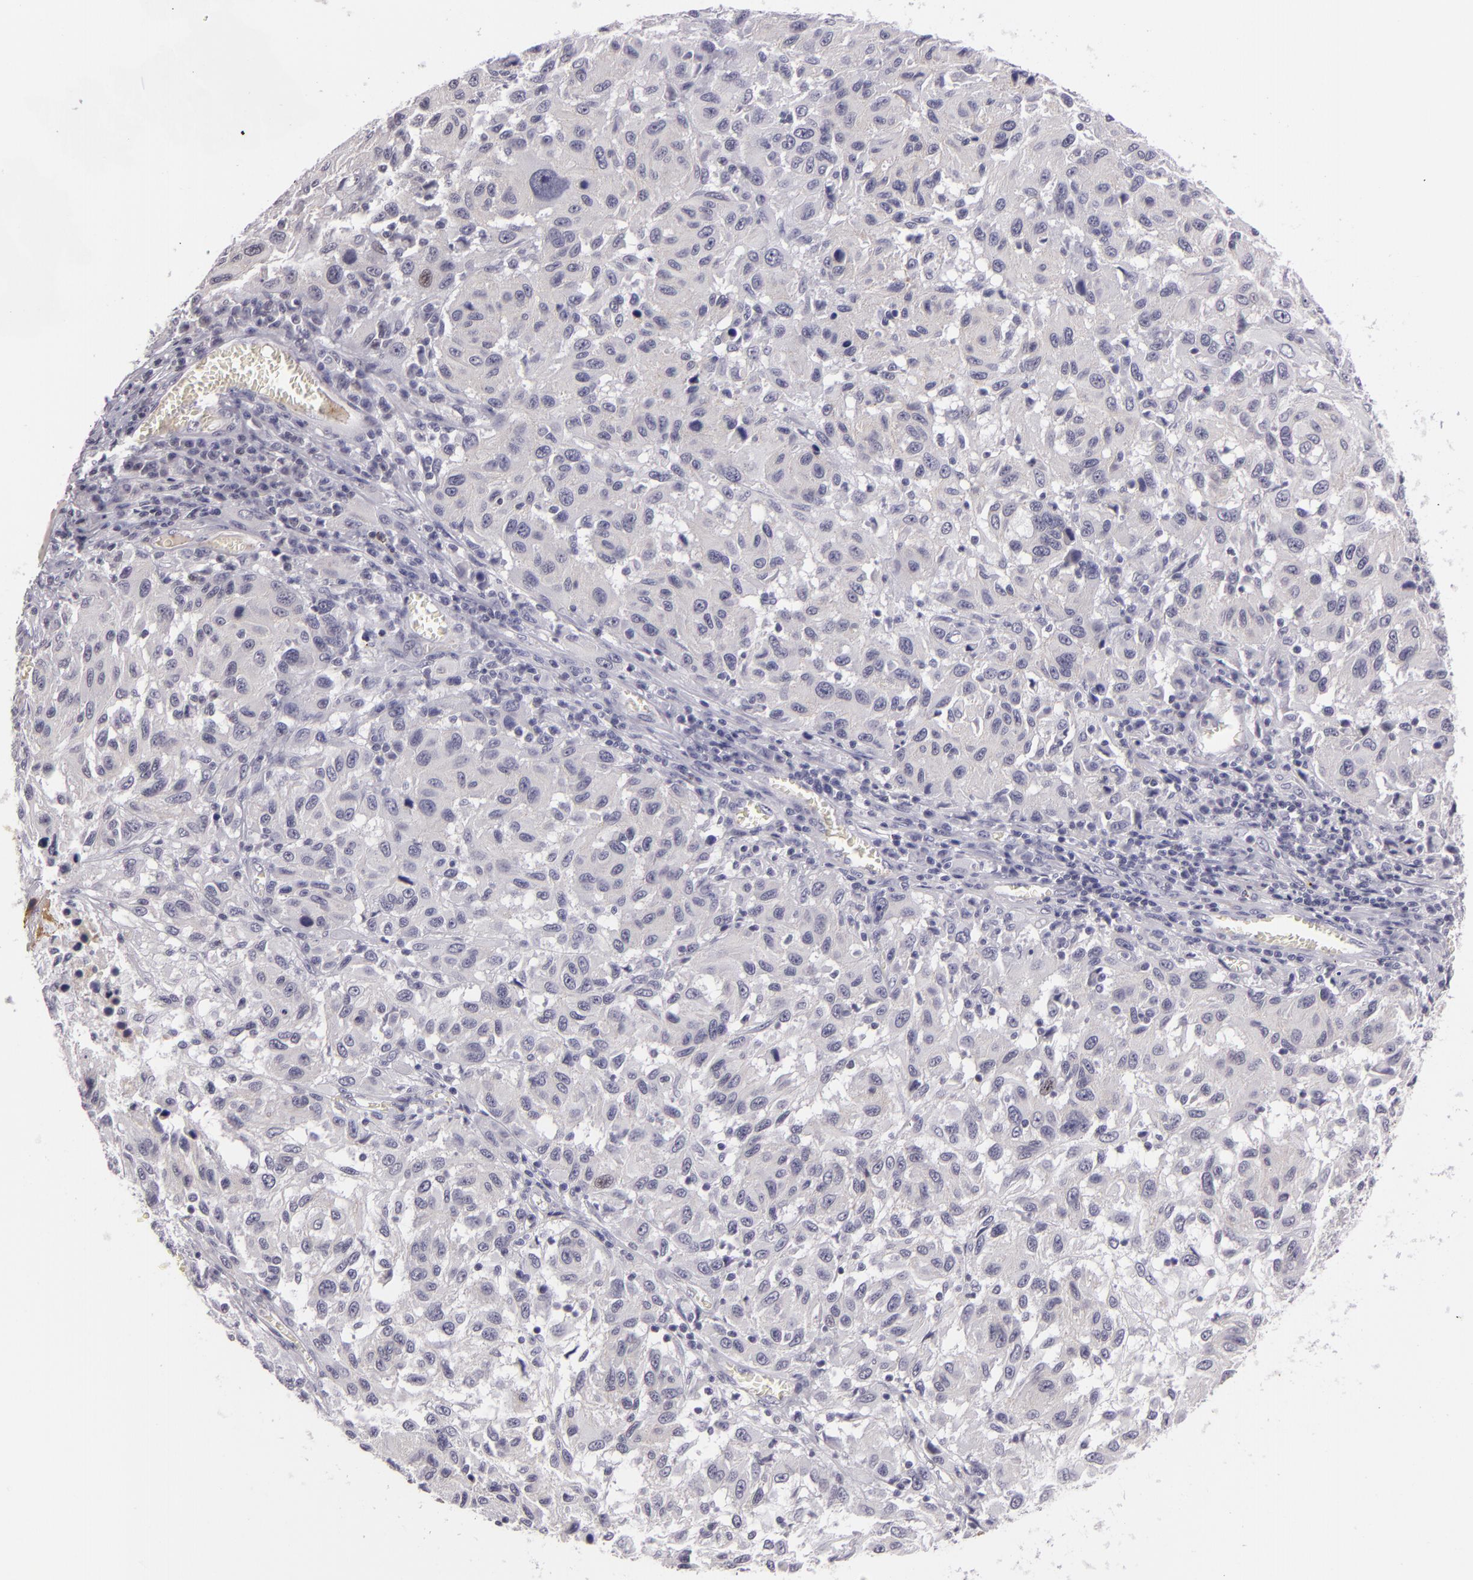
{"staining": {"intensity": "negative", "quantity": "none", "location": "none"}, "tissue": "melanoma", "cell_type": "Tumor cells", "image_type": "cancer", "snomed": [{"axis": "morphology", "description": "Malignant melanoma, NOS"}, {"axis": "topography", "description": "Skin"}], "caption": "Immunohistochemistry (IHC) image of human malignant melanoma stained for a protein (brown), which reveals no positivity in tumor cells.", "gene": "CTNNB1", "patient": {"sex": "female", "age": 77}}